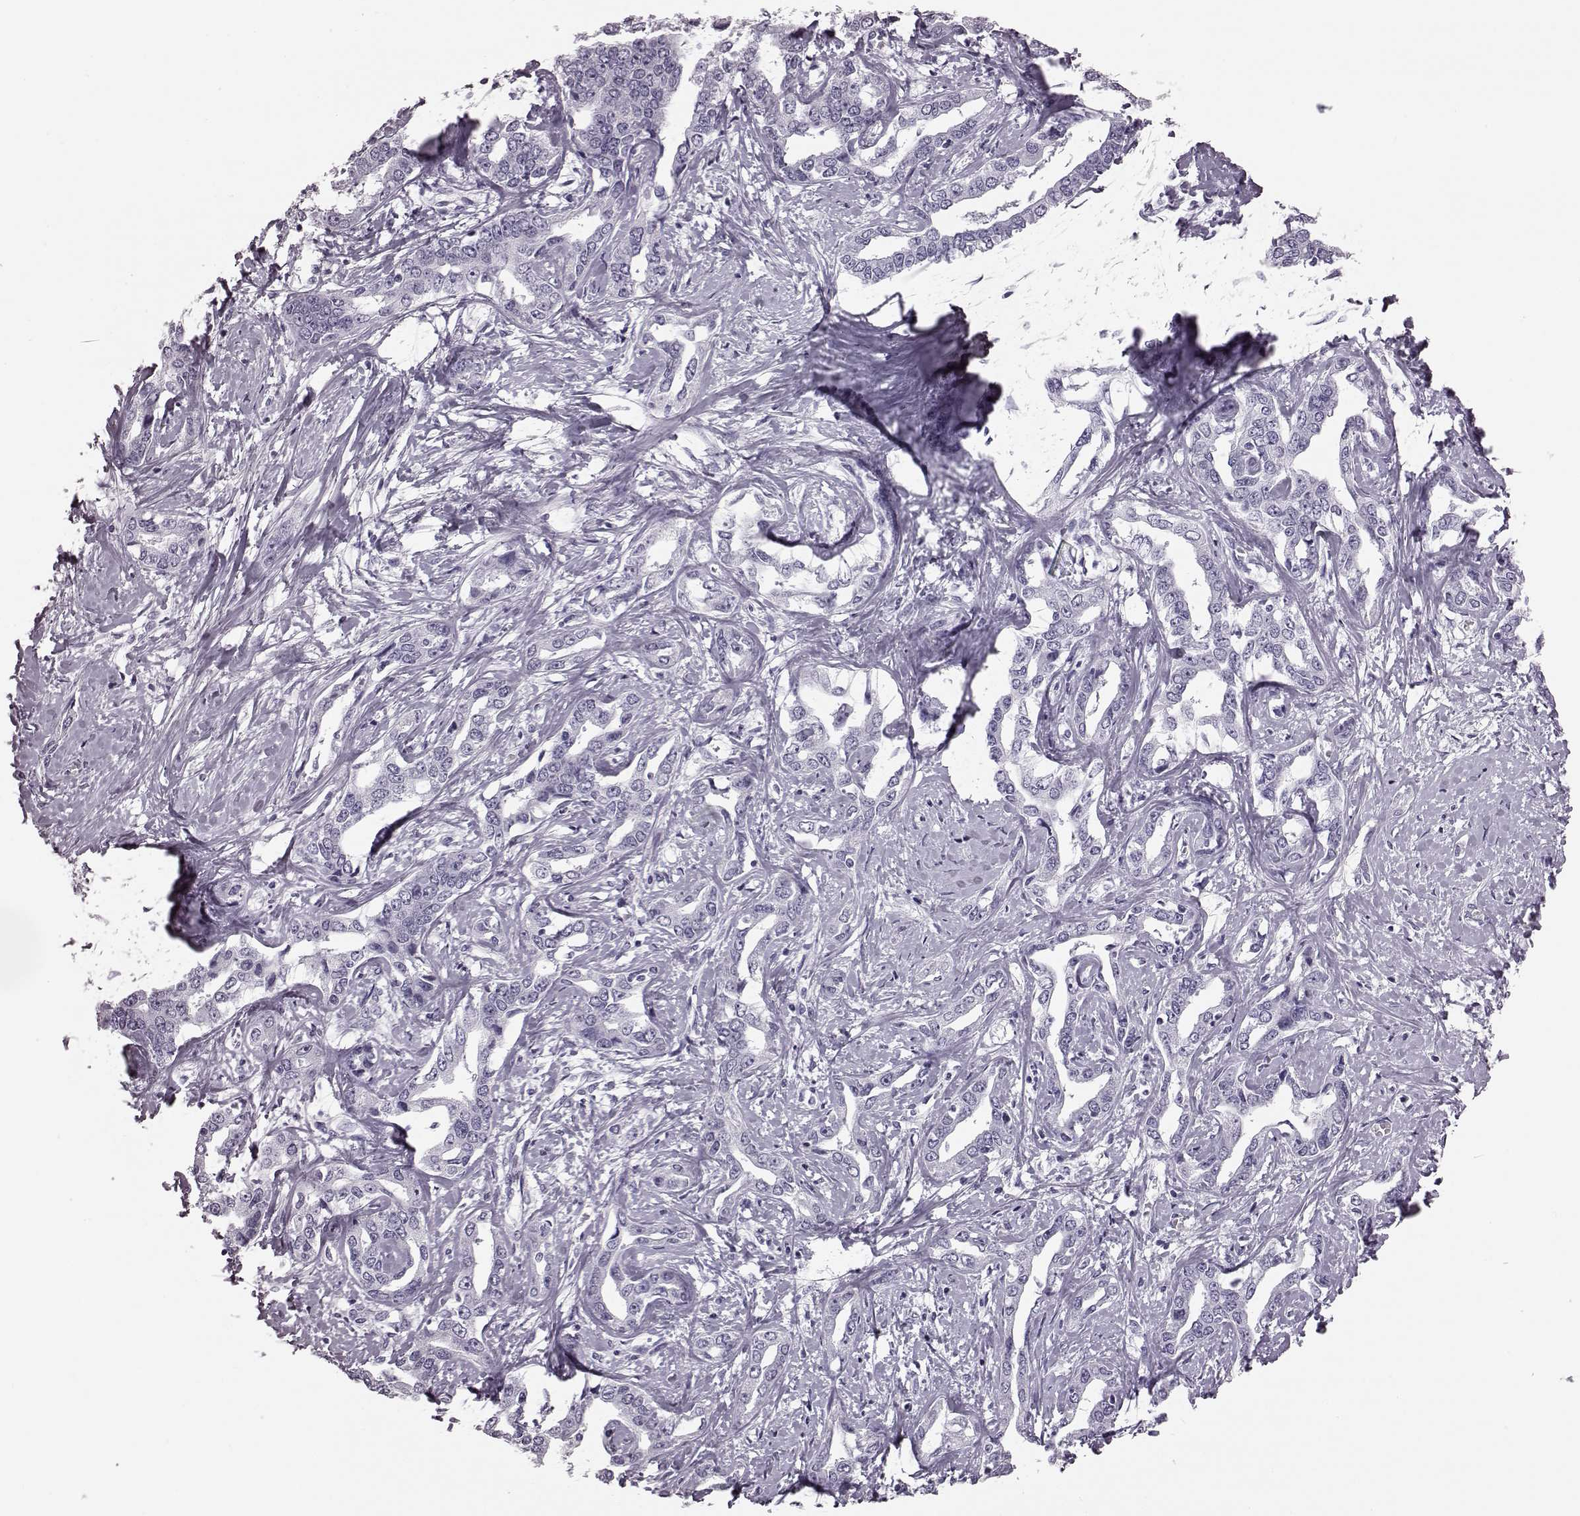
{"staining": {"intensity": "negative", "quantity": "none", "location": "none"}, "tissue": "liver cancer", "cell_type": "Tumor cells", "image_type": "cancer", "snomed": [{"axis": "morphology", "description": "Cholangiocarcinoma"}, {"axis": "topography", "description": "Liver"}], "caption": "The micrograph demonstrates no significant positivity in tumor cells of cholangiocarcinoma (liver).", "gene": "JSRP1", "patient": {"sex": "male", "age": 59}}